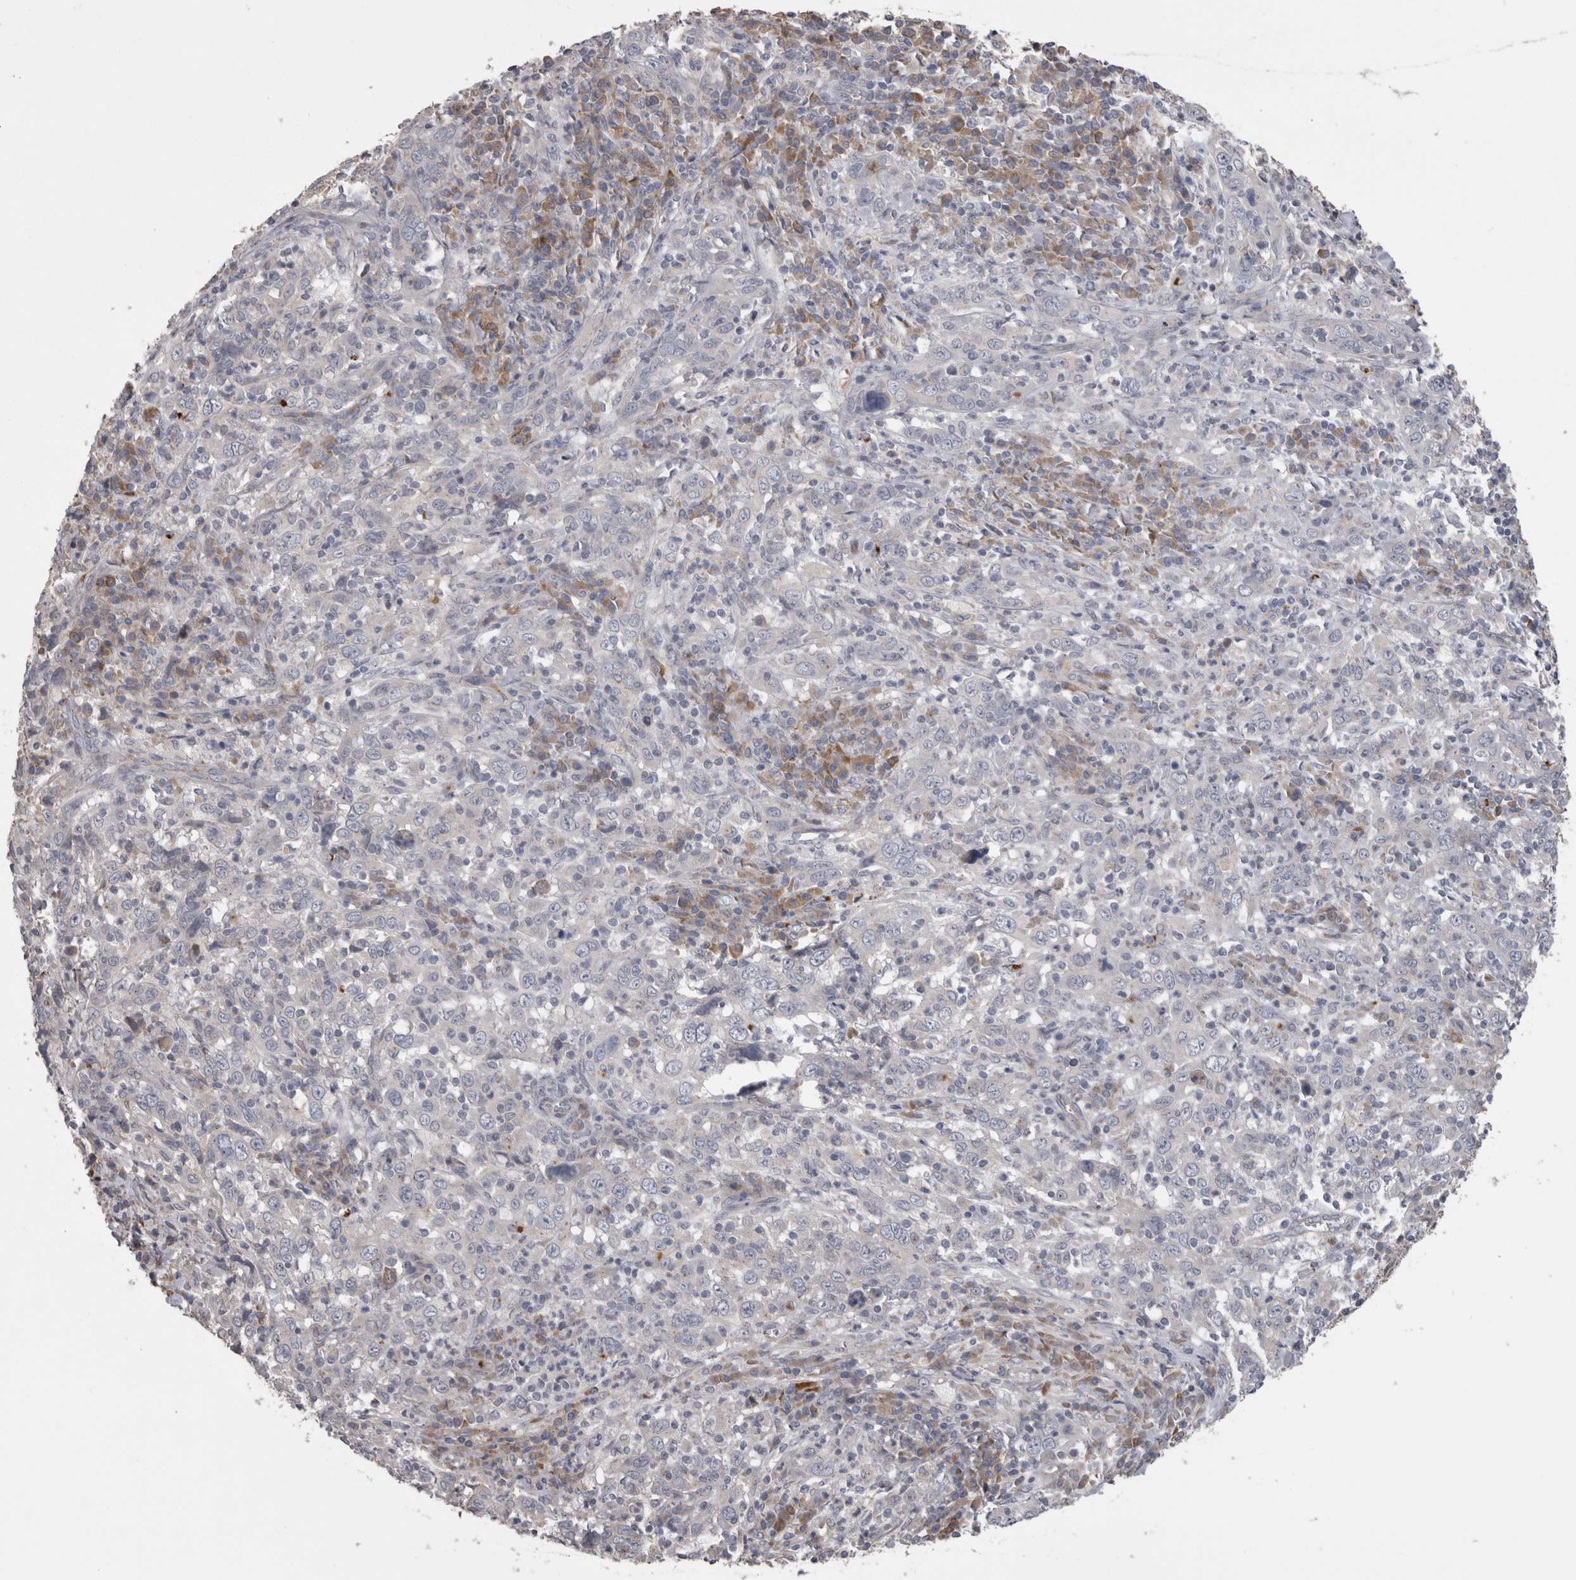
{"staining": {"intensity": "negative", "quantity": "none", "location": "none"}, "tissue": "cervical cancer", "cell_type": "Tumor cells", "image_type": "cancer", "snomed": [{"axis": "morphology", "description": "Squamous cell carcinoma, NOS"}, {"axis": "topography", "description": "Cervix"}], "caption": "Immunohistochemistry (IHC) histopathology image of neoplastic tissue: cervical squamous cell carcinoma stained with DAB (3,3'-diaminobenzidine) exhibits no significant protein positivity in tumor cells.", "gene": "STC1", "patient": {"sex": "female", "age": 46}}